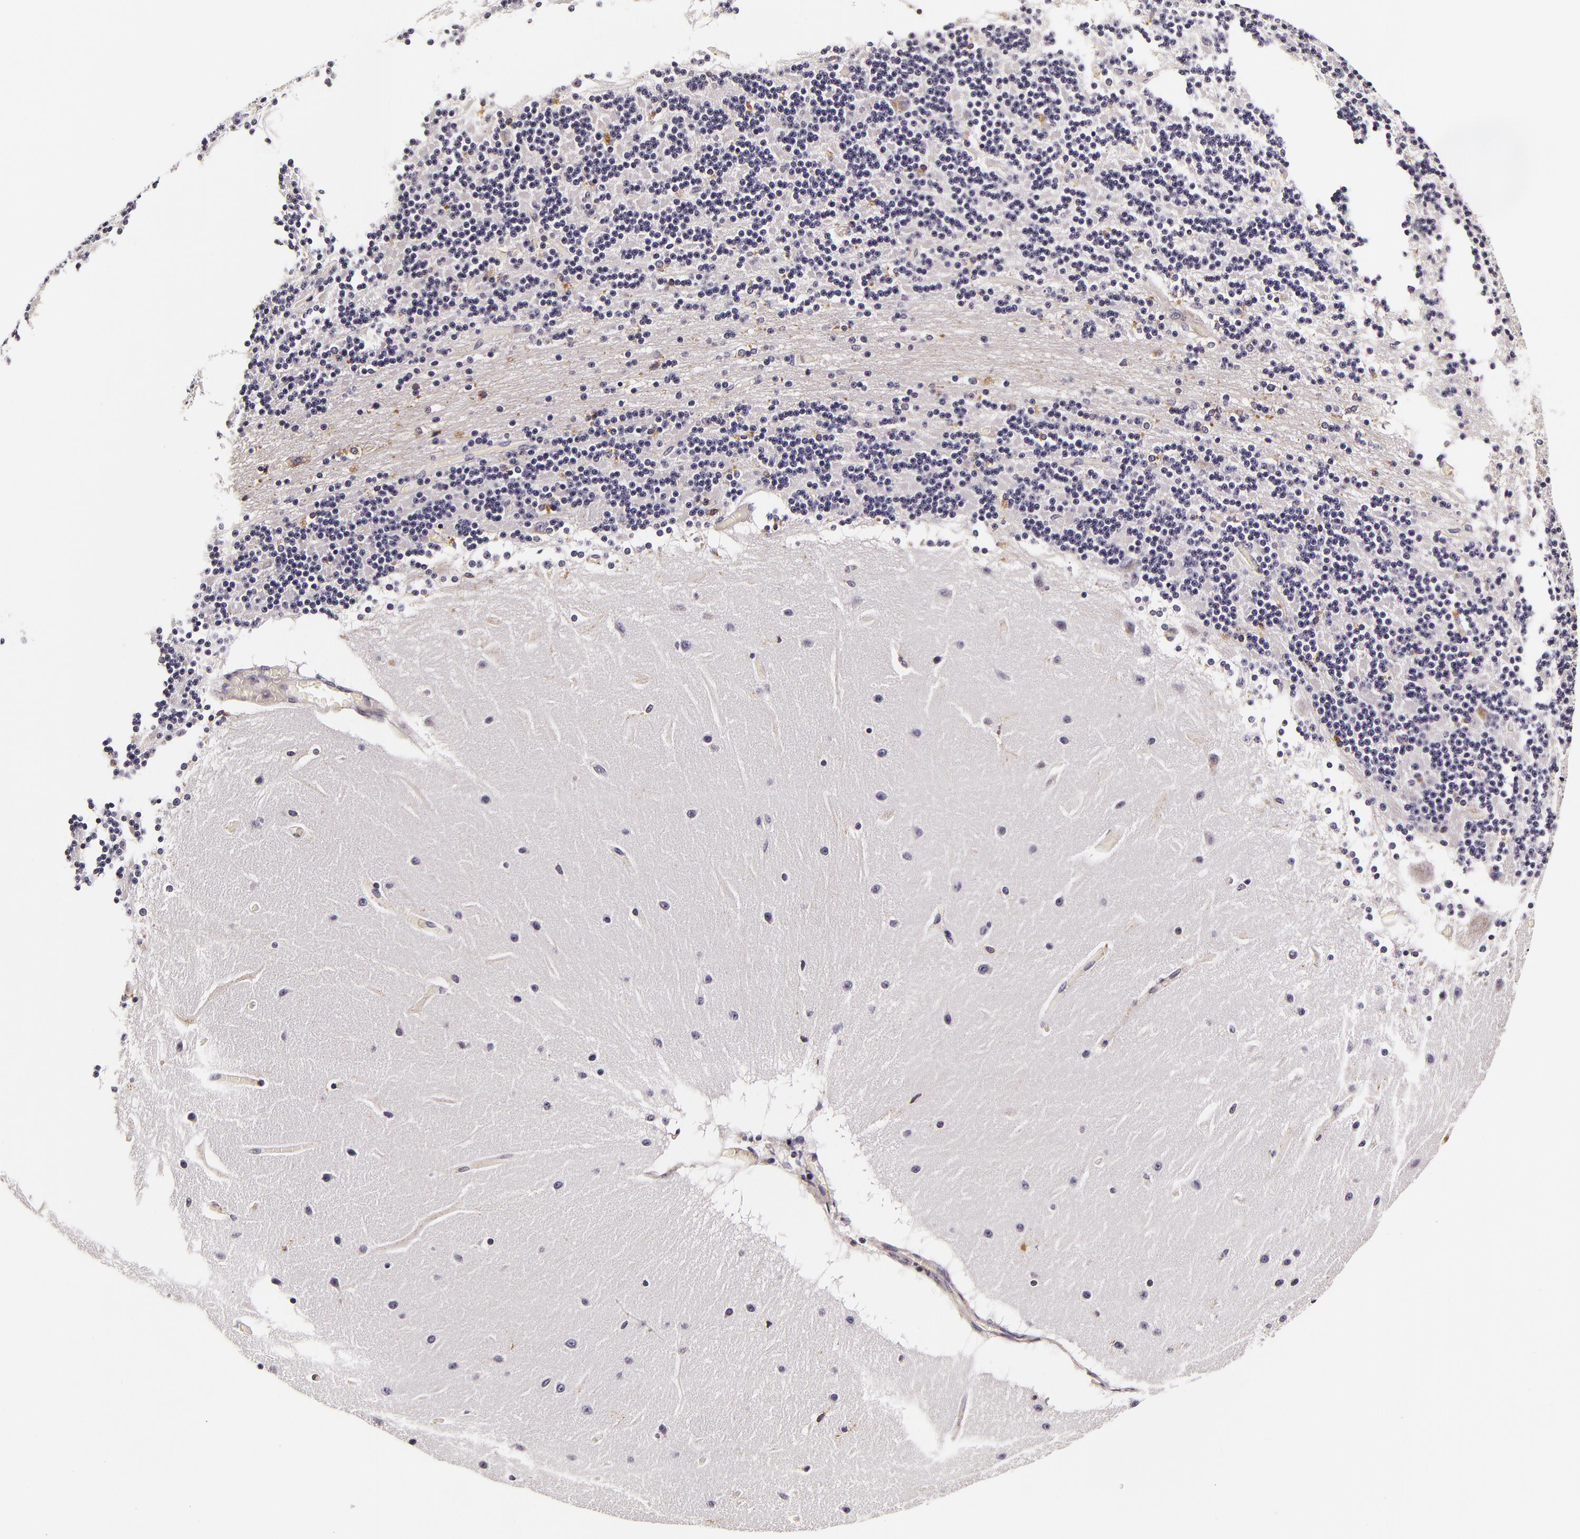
{"staining": {"intensity": "negative", "quantity": "none", "location": "none"}, "tissue": "cerebellum", "cell_type": "Cells in granular layer", "image_type": "normal", "snomed": [{"axis": "morphology", "description": "Normal tissue, NOS"}, {"axis": "topography", "description": "Cerebellum"}], "caption": "This is a image of IHC staining of normal cerebellum, which shows no expression in cells in granular layer.", "gene": "LGALS3BP", "patient": {"sex": "female", "age": 54}}